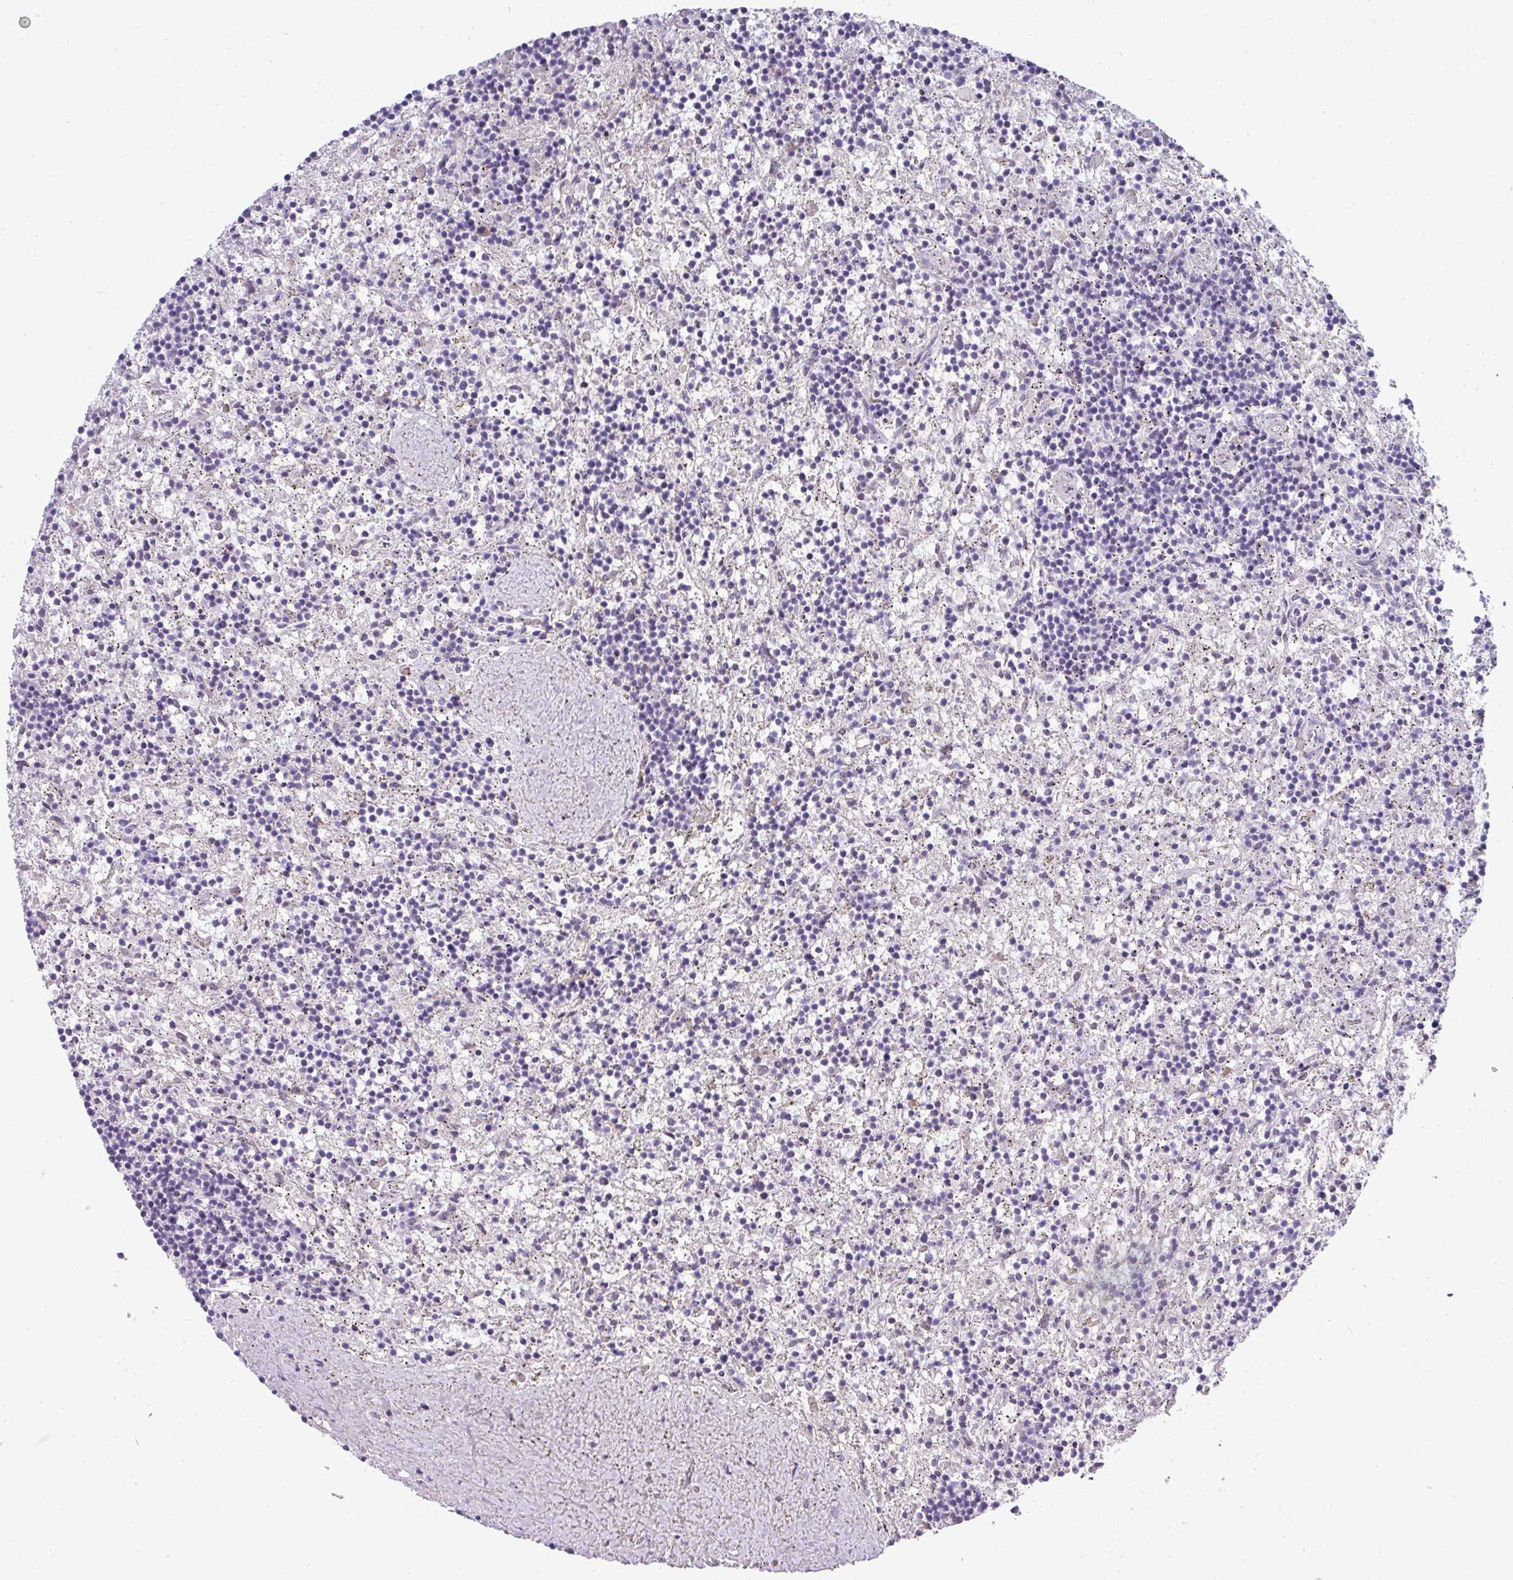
{"staining": {"intensity": "negative", "quantity": "none", "location": "none"}, "tissue": "lymphoma", "cell_type": "Tumor cells", "image_type": "cancer", "snomed": [{"axis": "morphology", "description": "Malignant lymphoma, non-Hodgkin's type, Low grade"}, {"axis": "topography", "description": "Spleen"}], "caption": "Immunohistochemistry of human low-grade malignant lymphoma, non-Hodgkin's type exhibits no staining in tumor cells. (IHC, brightfield microscopy, high magnification).", "gene": "ASXL3", "patient": {"sex": "male", "age": 76}}